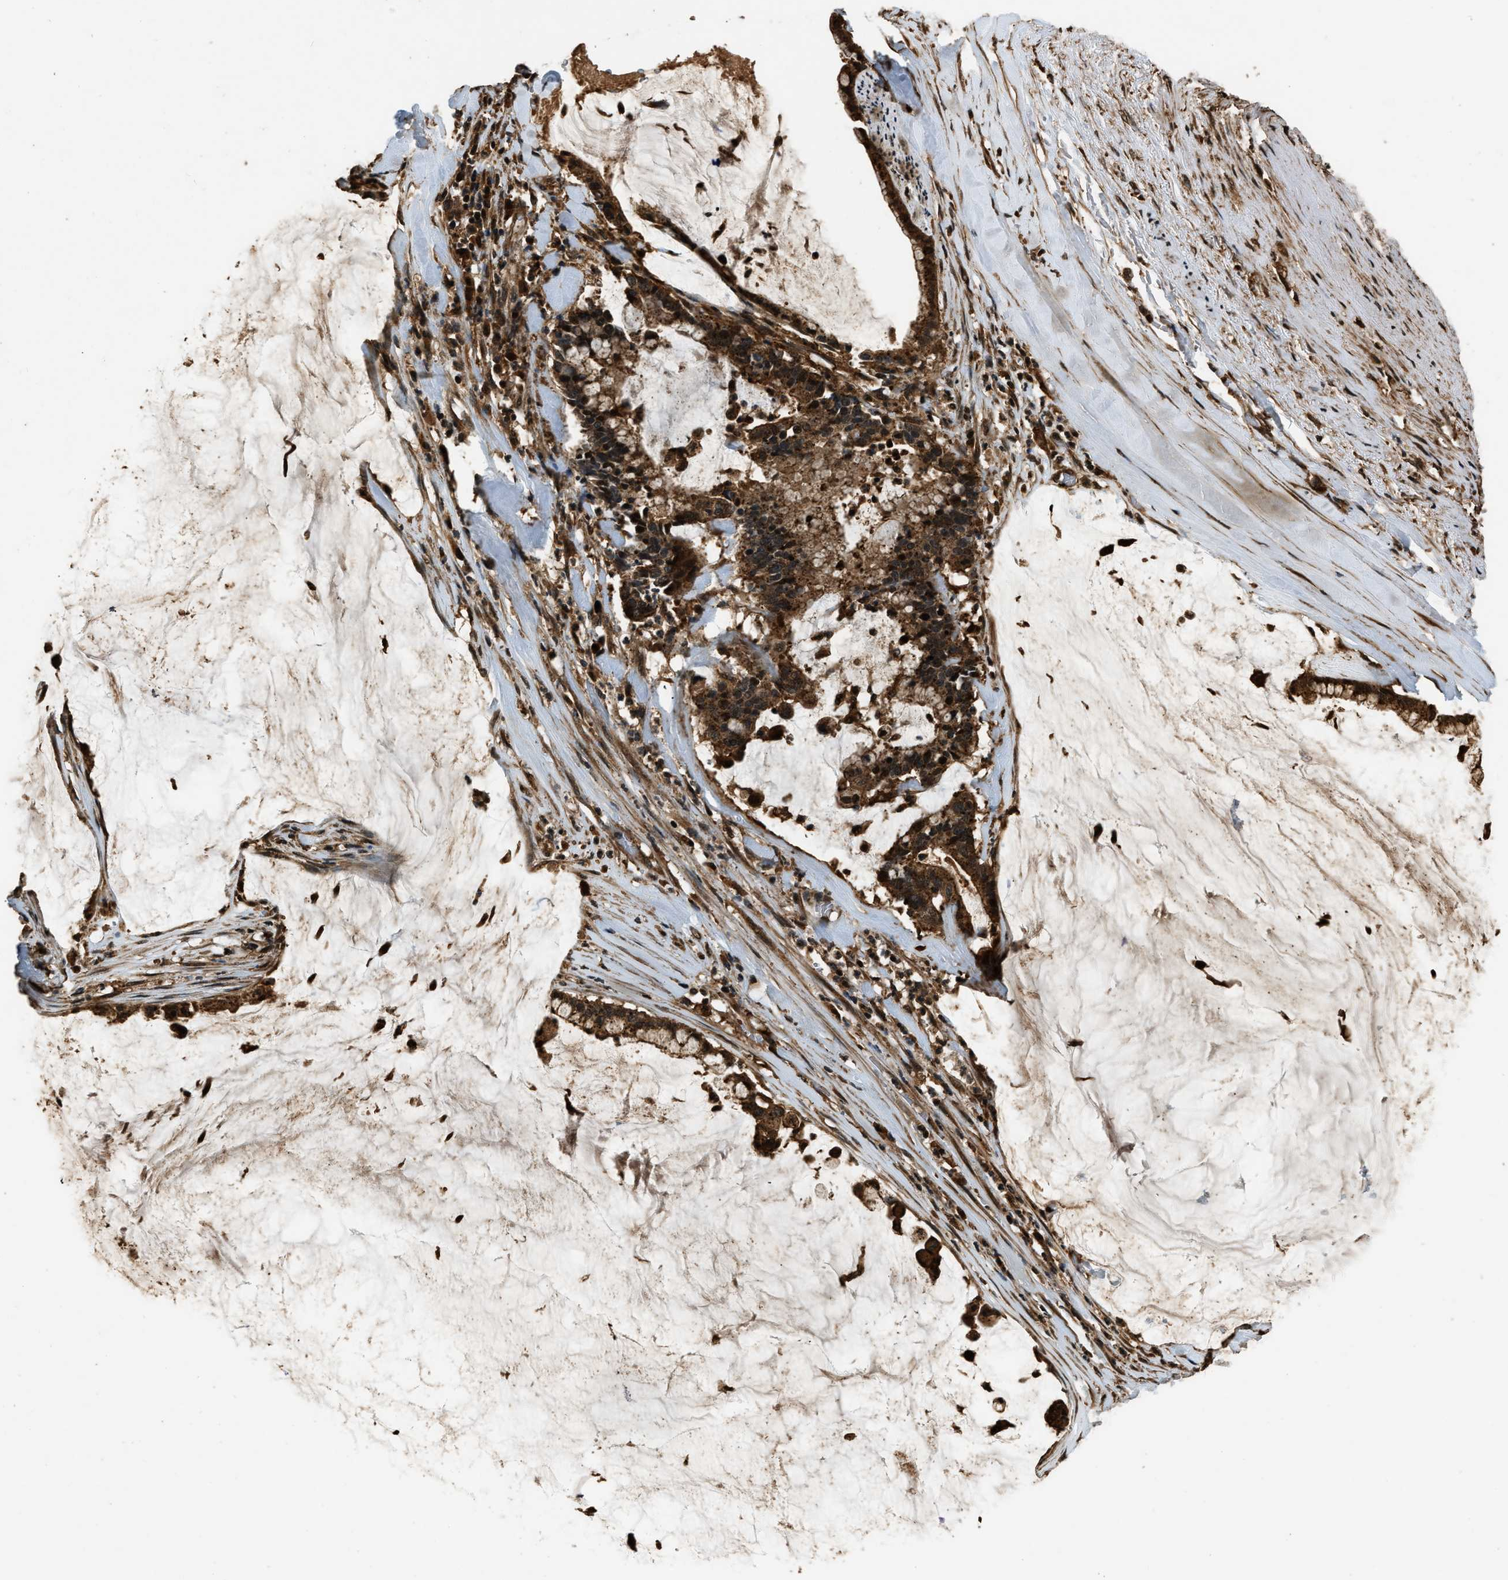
{"staining": {"intensity": "strong", "quantity": ">75%", "location": "cytoplasmic/membranous,nuclear"}, "tissue": "pancreatic cancer", "cell_type": "Tumor cells", "image_type": "cancer", "snomed": [{"axis": "morphology", "description": "Adenocarcinoma, NOS"}, {"axis": "topography", "description": "Pancreas"}], "caption": "A photomicrograph showing strong cytoplasmic/membranous and nuclear staining in approximately >75% of tumor cells in pancreatic adenocarcinoma, as visualized by brown immunohistochemical staining.", "gene": "RAP2A", "patient": {"sex": "male", "age": 41}}